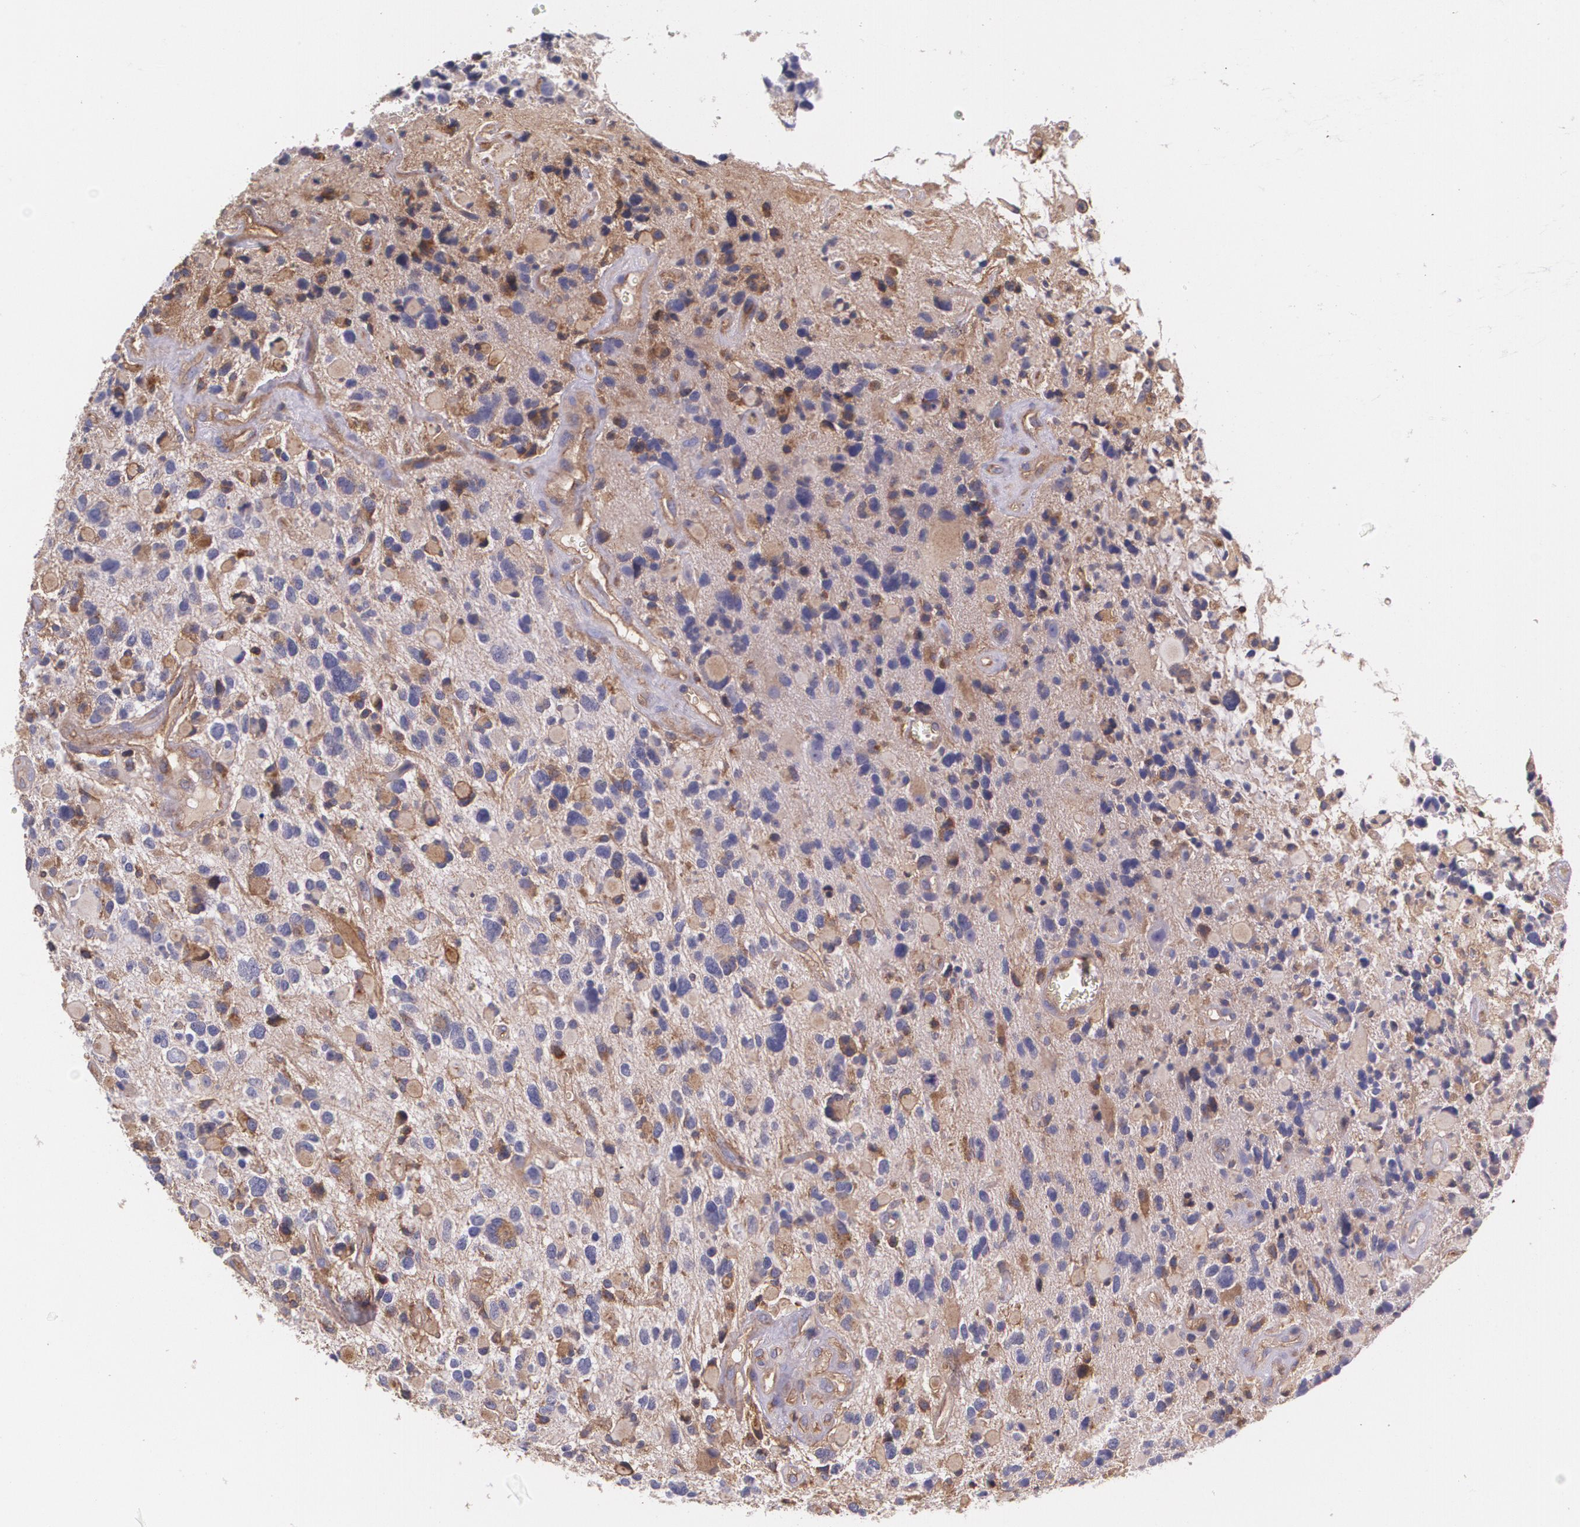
{"staining": {"intensity": "negative", "quantity": "none", "location": "none"}, "tissue": "glioma", "cell_type": "Tumor cells", "image_type": "cancer", "snomed": [{"axis": "morphology", "description": "Glioma, malignant, High grade"}, {"axis": "topography", "description": "Brain"}], "caption": "IHC of human malignant glioma (high-grade) shows no expression in tumor cells.", "gene": "B2M", "patient": {"sex": "female", "age": 37}}